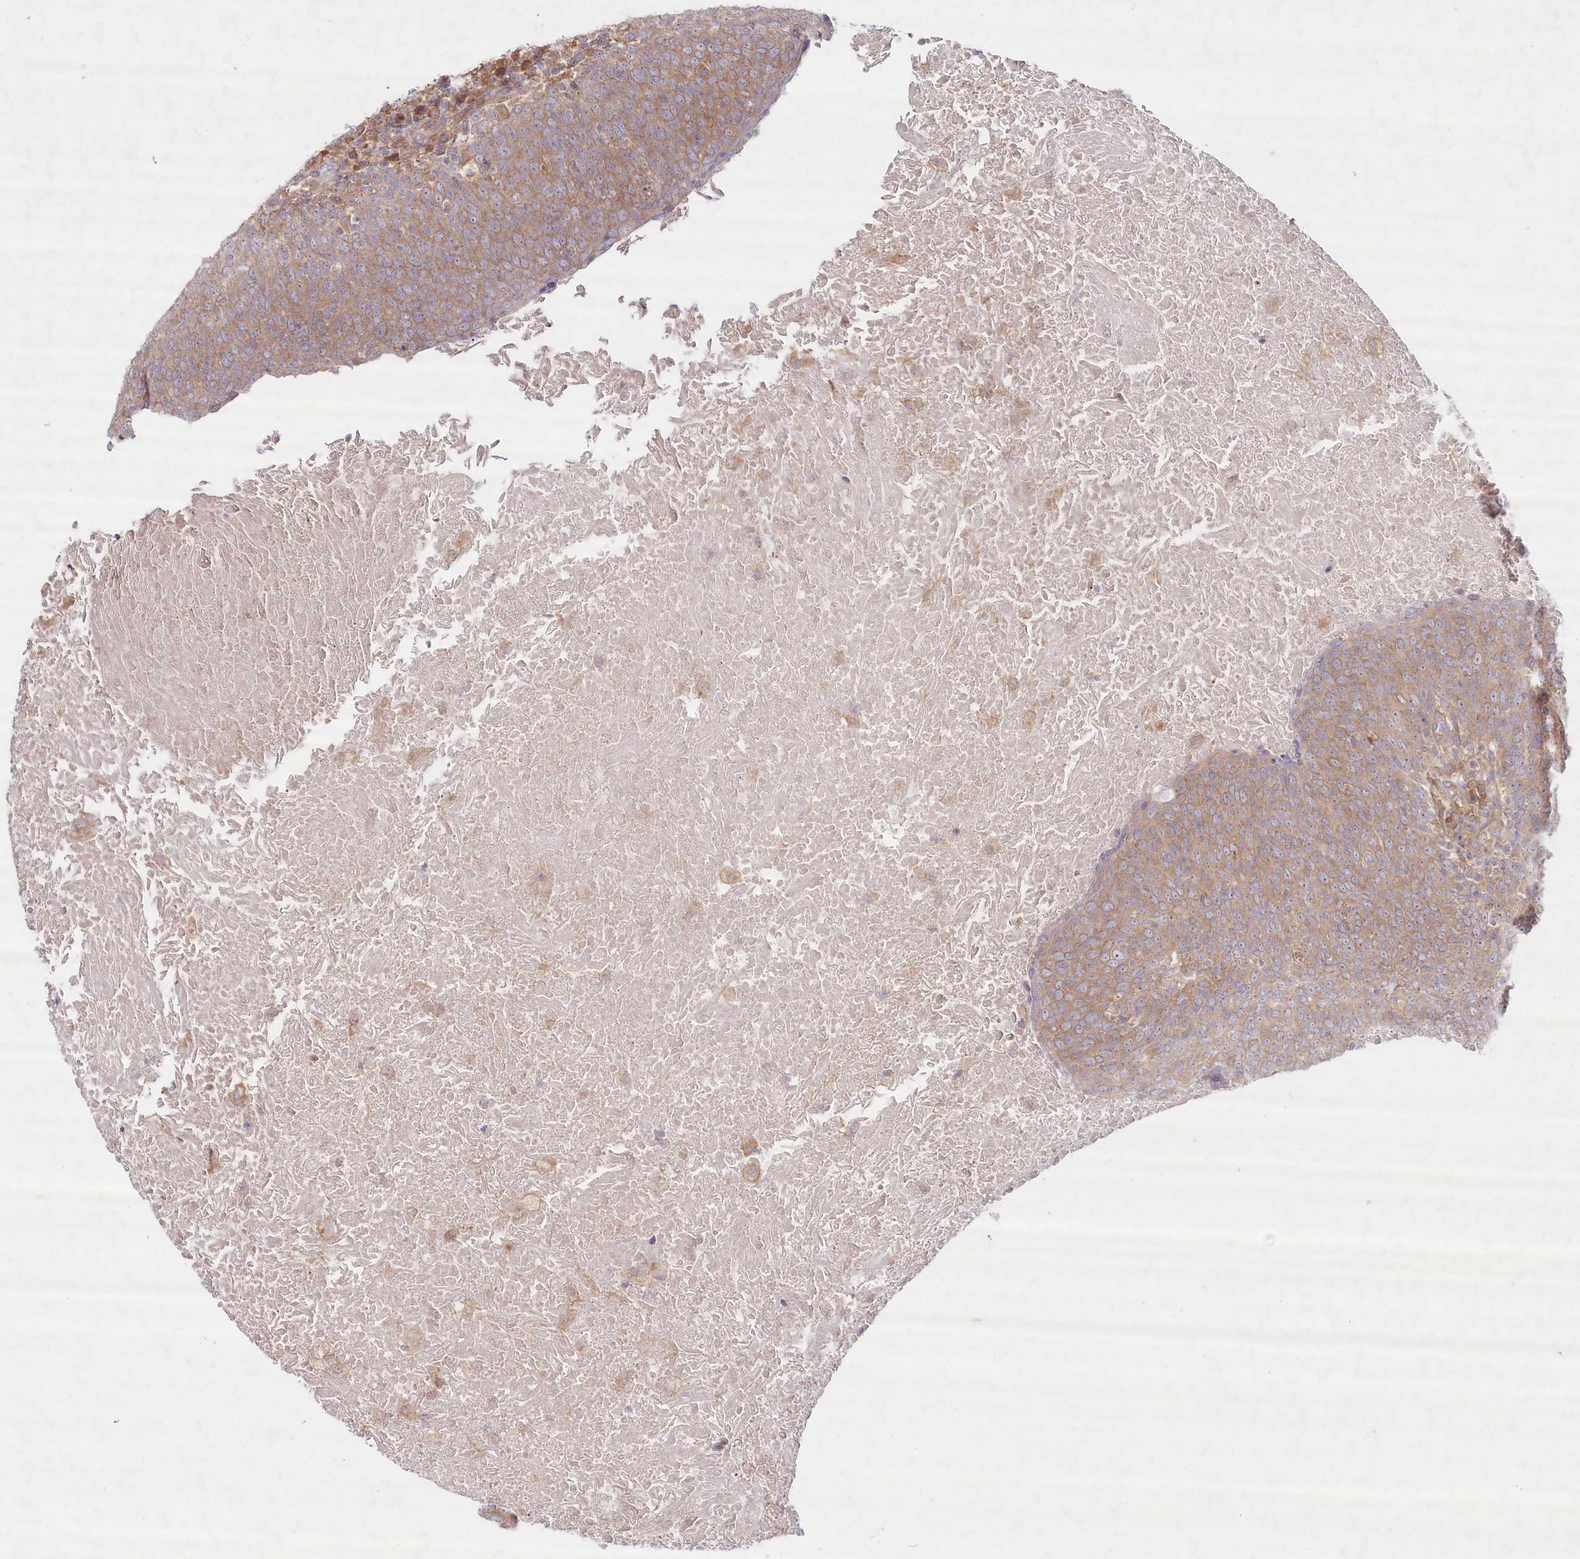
{"staining": {"intensity": "moderate", "quantity": ">75%", "location": "cytoplasmic/membranous"}, "tissue": "head and neck cancer", "cell_type": "Tumor cells", "image_type": "cancer", "snomed": [{"axis": "morphology", "description": "Squamous cell carcinoma, NOS"}, {"axis": "morphology", "description": "Squamous cell carcinoma, metastatic, NOS"}, {"axis": "topography", "description": "Lymph node"}, {"axis": "topography", "description": "Head-Neck"}], "caption": "Moderate cytoplasmic/membranous staining is appreciated in approximately >75% of tumor cells in head and neck cancer. The staining is performed using DAB (3,3'-diaminobenzidine) brown chromogen to label protein expression. The nuclei are counter-stained blue using hematoxylin.", "gene": "TNIP1", "patient": {"sex": "male", "age": 62}}